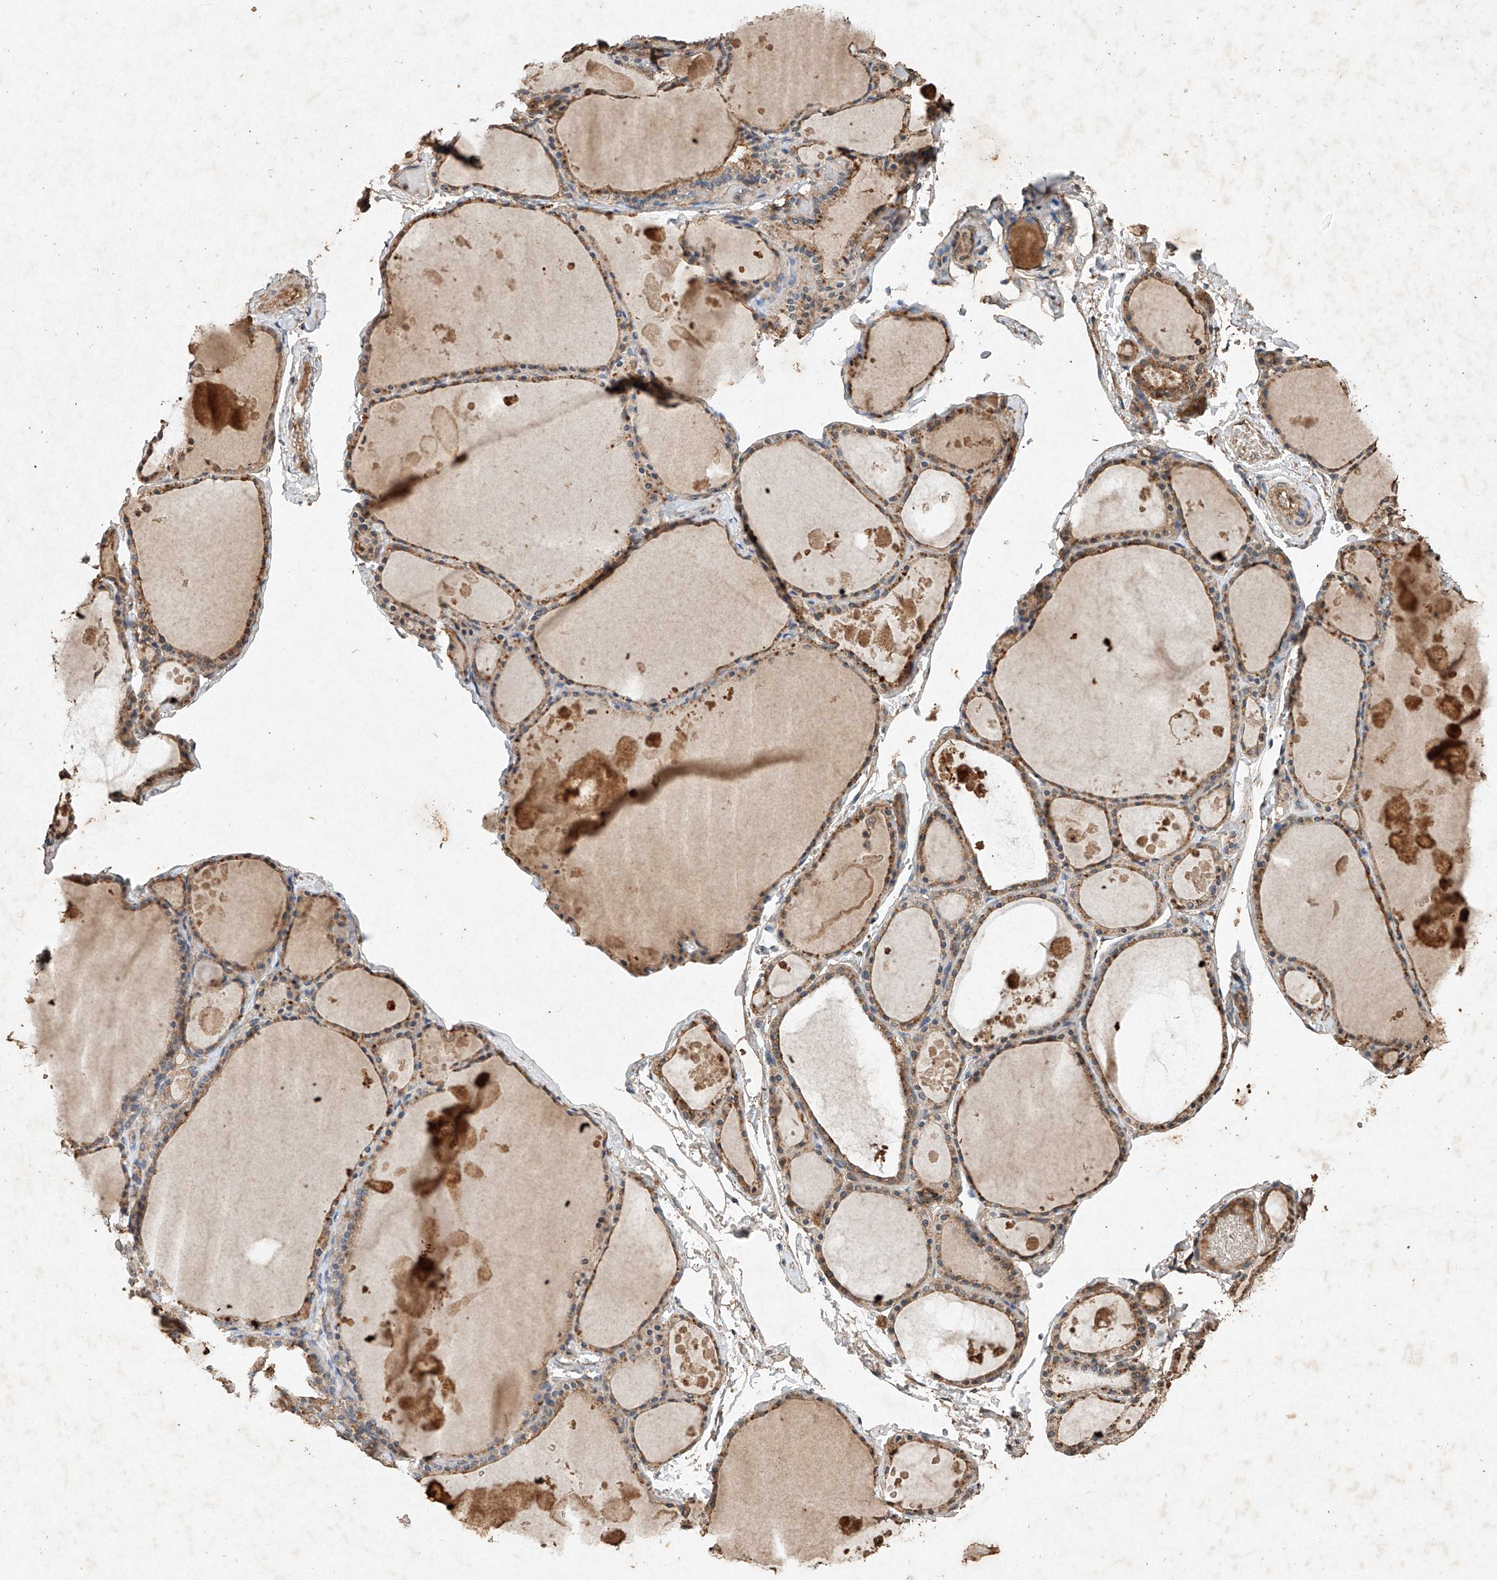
{"staining": {"intensity": "moderate", "quantity": "25%-75%", "location": "cytoplasmic/membranous"}, "tissue": "thyroid gland", "cell_type": "Glandular cells", "image_type": "normal", "snomed": [{"axis": "morphology", "description": "Normal tissue, NOS"}, {"axis": "topography", "description": "Thyroid gland"}], "caption": "Glandular cells display medium levels of moderate cytoplasmic/membranous positivity in approximately 25%-75% of cells in normal thyroid gland. Immunohistochemistry (ihc) stains the protein of interest in brown and the nuclei are stained blue.", "gene": "STK3", "patient": {"sex": "male", "age": 56}}